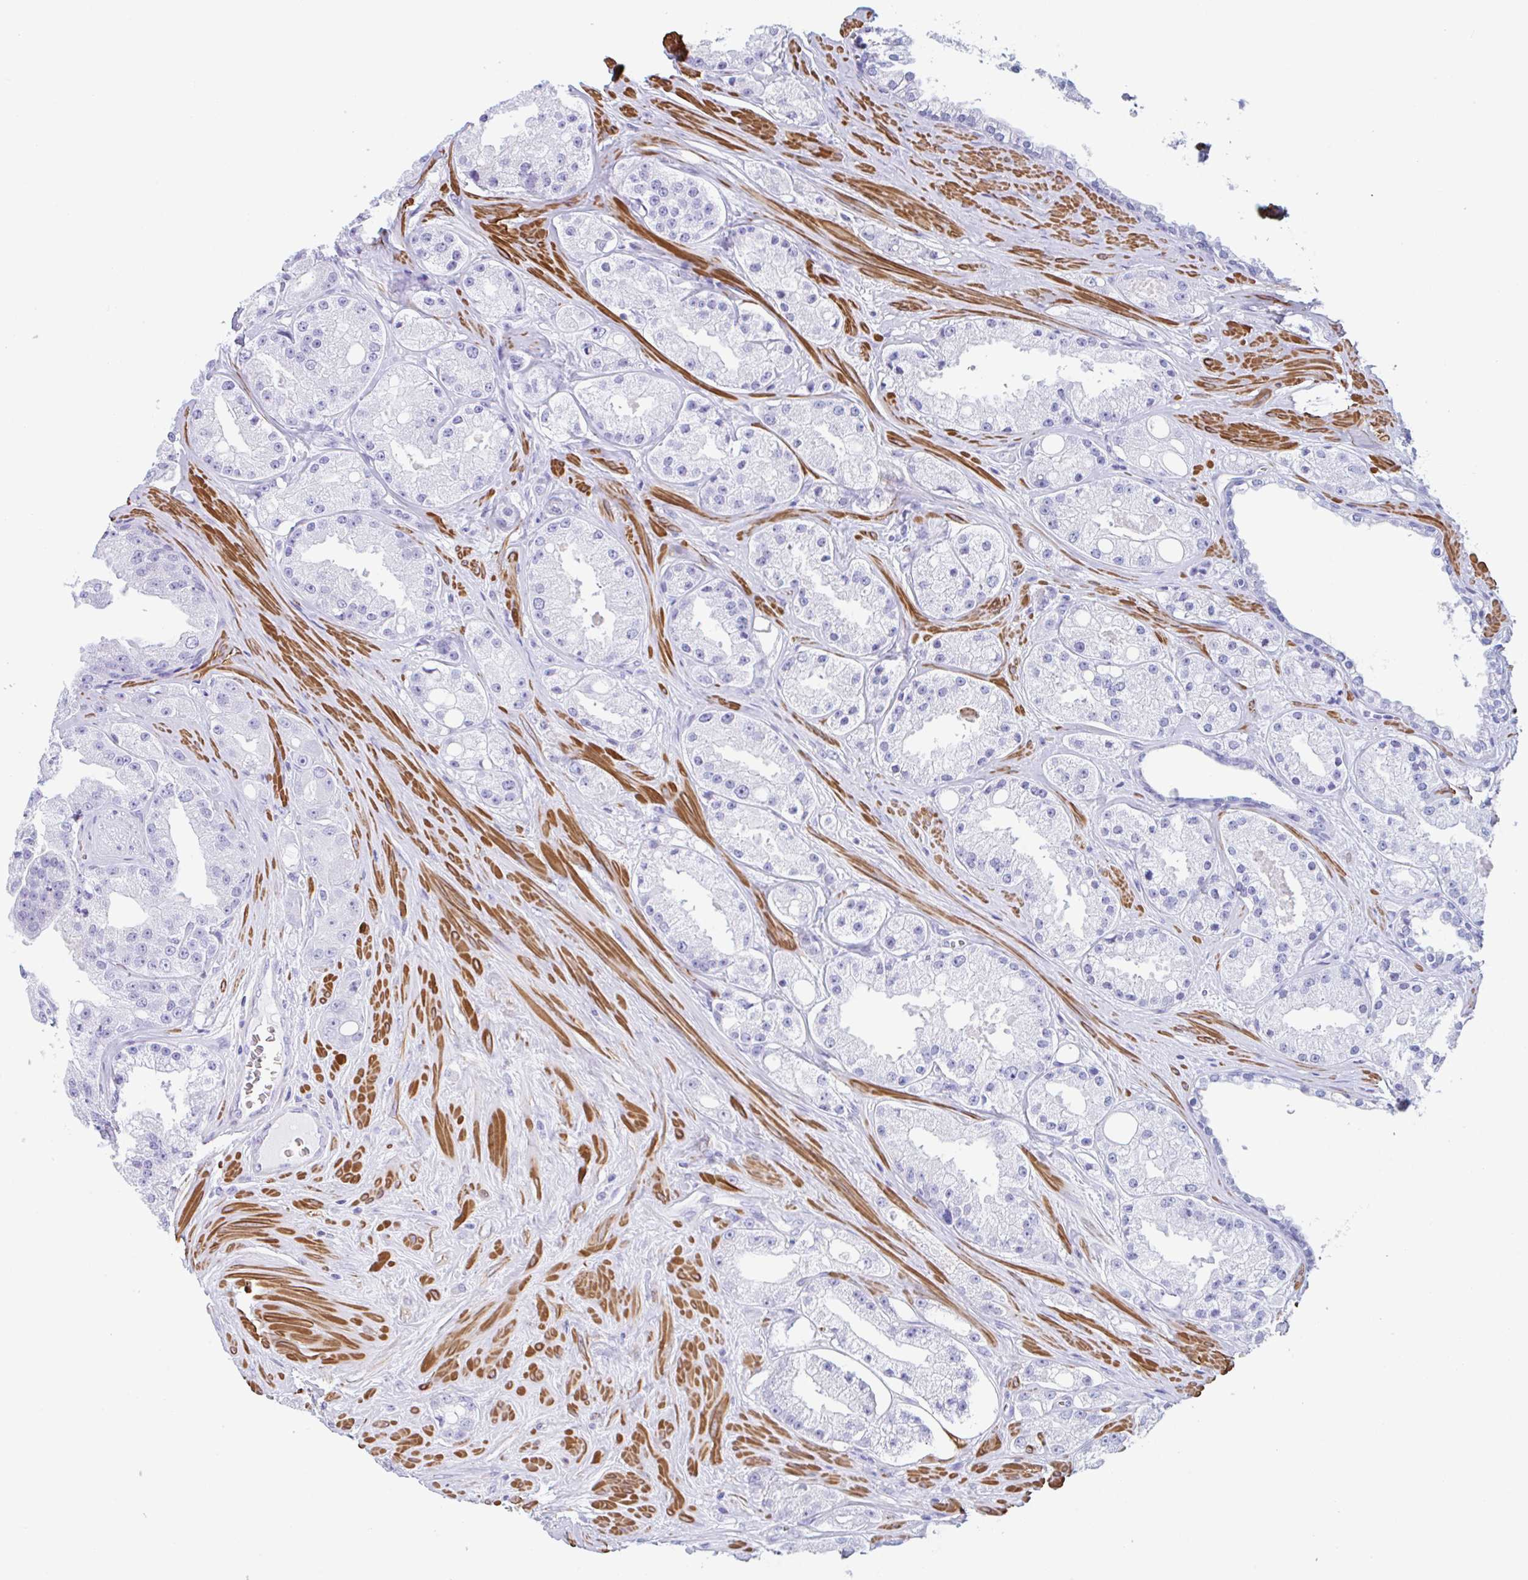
{"staining": {"intensity": "negative", "quantity": "none", "location": "none"}, "tissue": "prostate cancer", "cell_type": "Tumor cells", "image_type": "cancer", "snomed": [{"axis": "morphology", "description": "Adenocarcinoma, High grade"}, {"axis": "topography", "description": "Prostate"}], "caption": "Image shows no significant protein staining in tumor cells of prostate adenocarcinoma (high-grade).", "gene": "TAS2R41", "patient": {"sex": "male", "age": 66}}